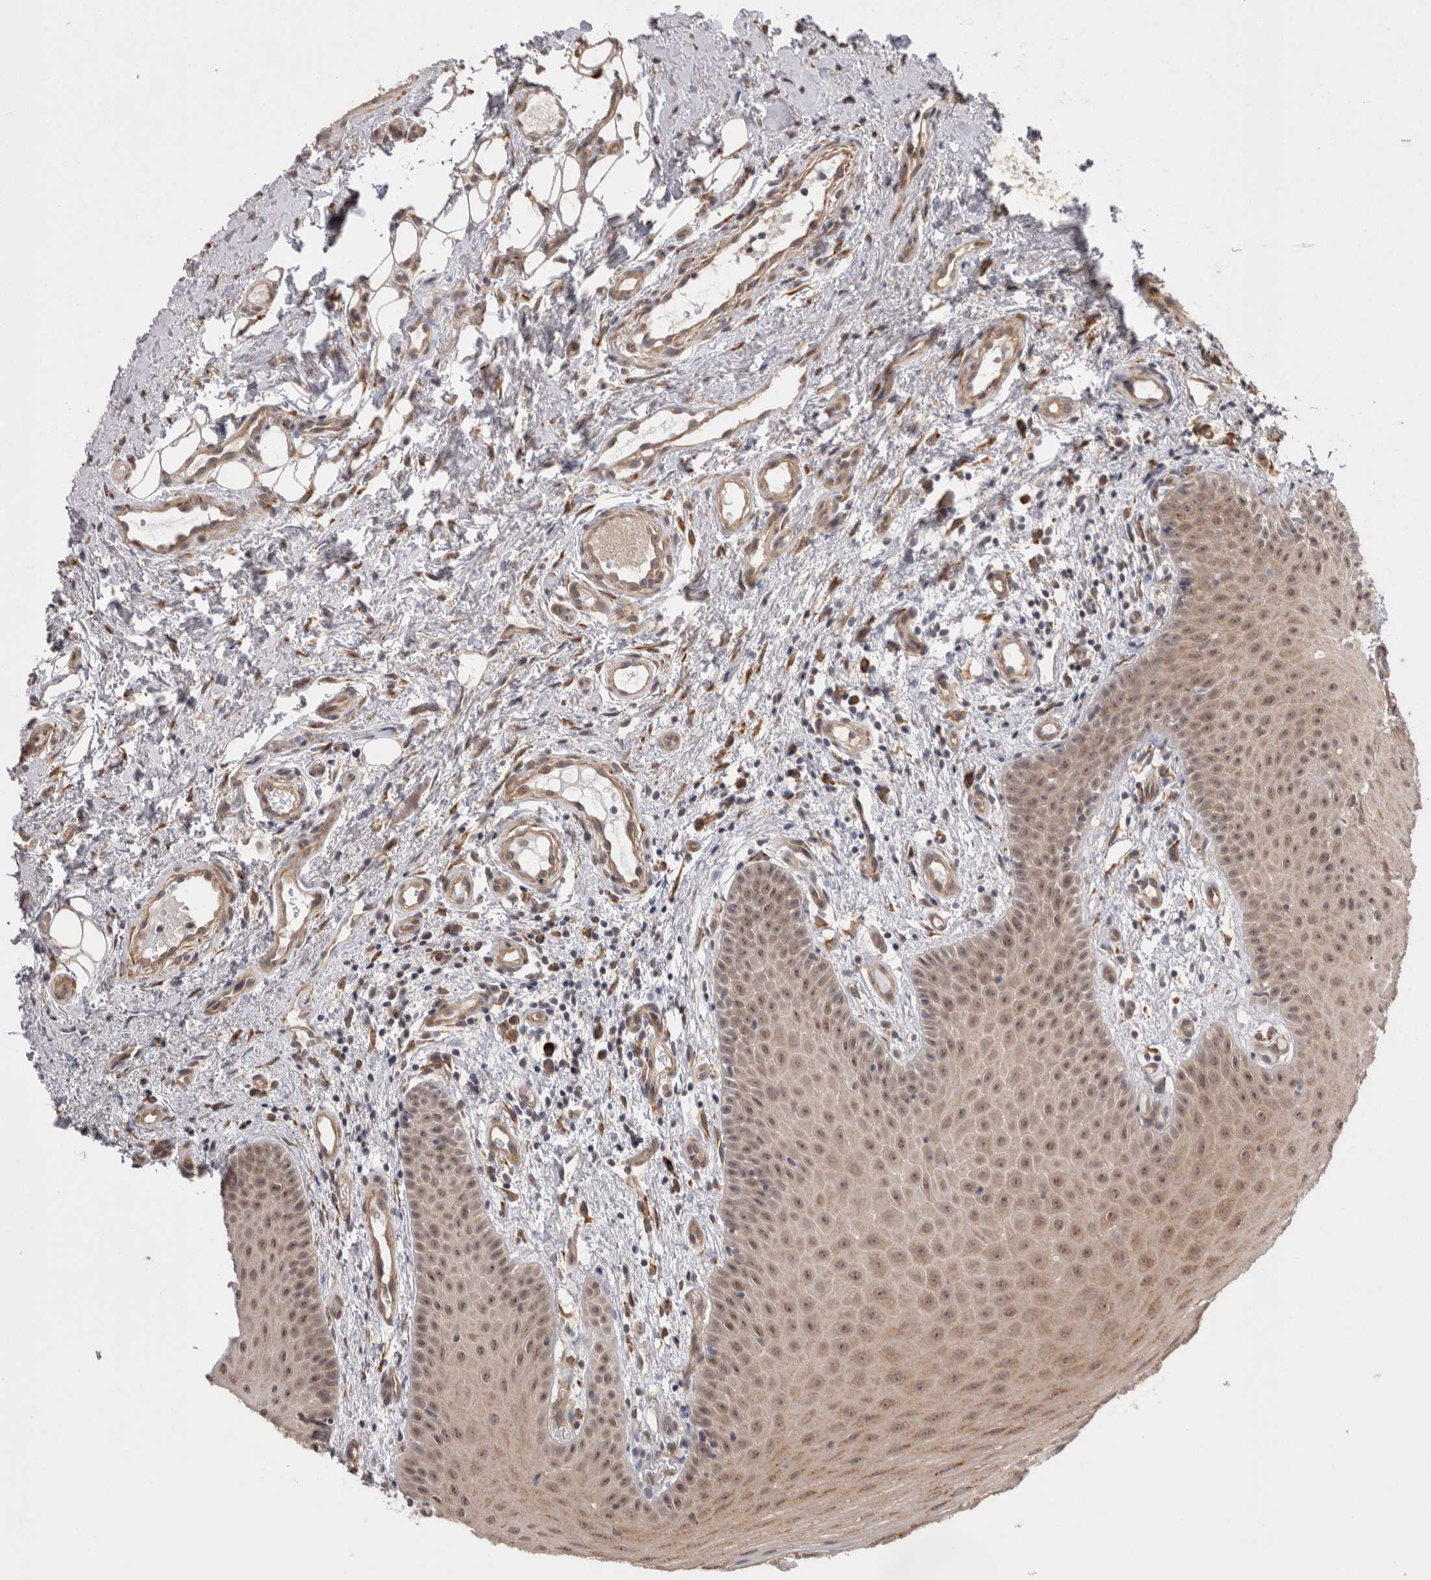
{"staining": {"intensity": "weak", "quantity": ">75%", "location": "cytoplasmic/membranous,nuclear"}, "tissue": "oral mucosa", "cell_type": "Squamous epithelial cells", "image_type": "normal", "snomed": [{"axis": "morphology", "description": "Normal tissue, NOS"}, {"axis": "topography", "description": "Oral tissue"}], "caption": "Immunohistochemistry histopathology image of normal oral mucosa: oral mucosa stained using IHC shows low levels of weak protein expression localized specifically in the cytoplasmic/membranous,nuclear of squamous epithelial cells, appearing as a cytoplasmic/membranous,nuclear brown color.", "gene": "EXOSC4", "patient": {"sex": "male", "age": 60}}